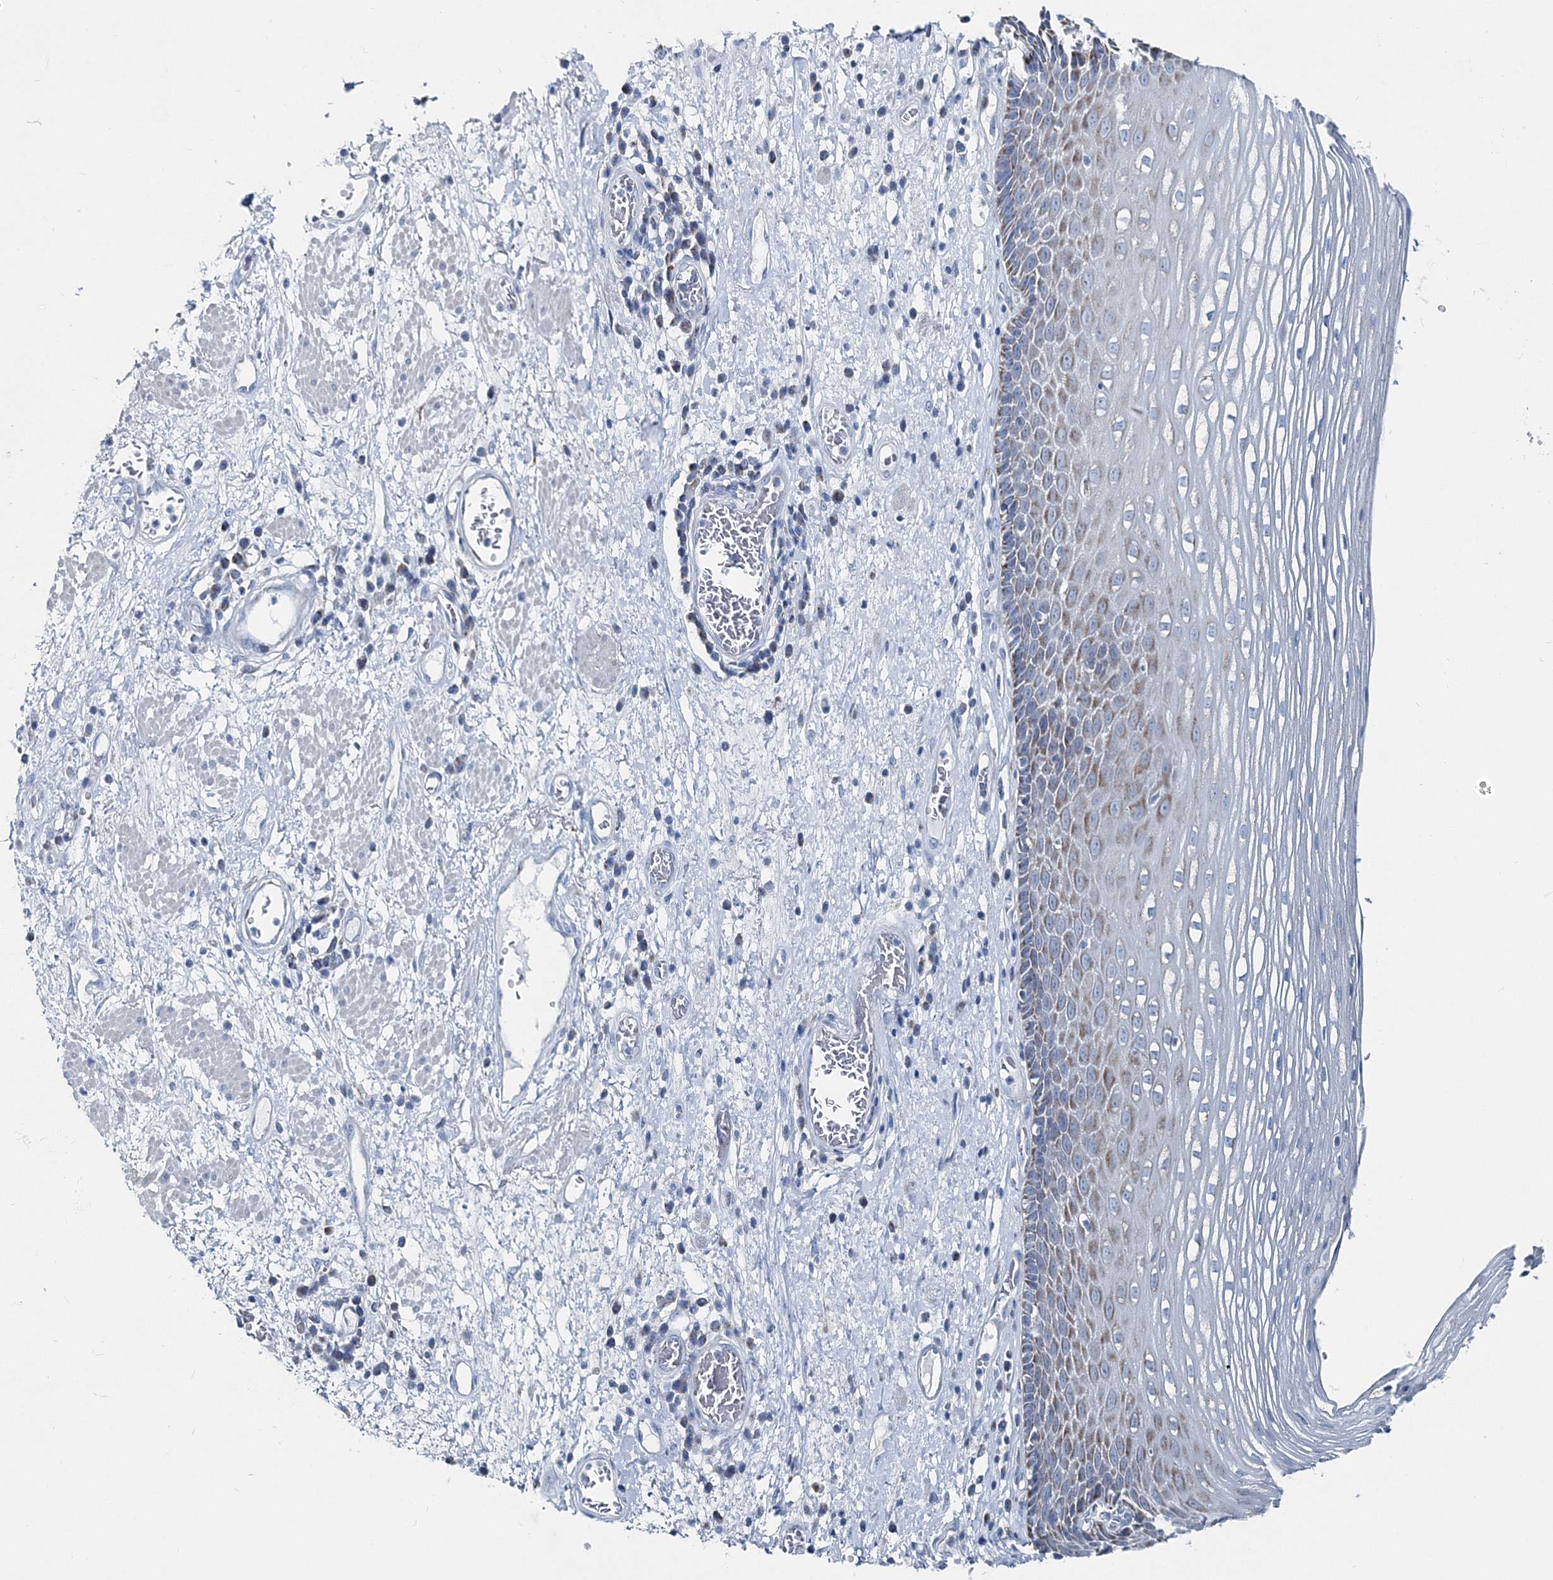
{"staining": {"intensity": "moderate", "quantity": "<25%", "location": "cytoplasmic/membranous"}, "tissue": "esophagus", "cell_type": "Squamous epithelial cells", "image_type": "normal", "snomed": [{"axis": "morphology", "description": "Normal tissue, NOS"}, {"axis": "morphology", "description": "Adenocarcinoma, NOS"}, {"axis": "topography", "description": "Esophagus"}], "caption": "Immunohistochemical staining of unremarkable human esophagus shows moderate cytoplasmic/membranous protein staining in approximately <25% of squamous epithelial cells. (Stains: DAB (3,3'-diaminobenzidine) in brown, nuclei in blue, Microscopy: brightfield microscopy at high magnification).", "gene": "GABARAPL2", "patient": {"sex": "male", "age": 62}}